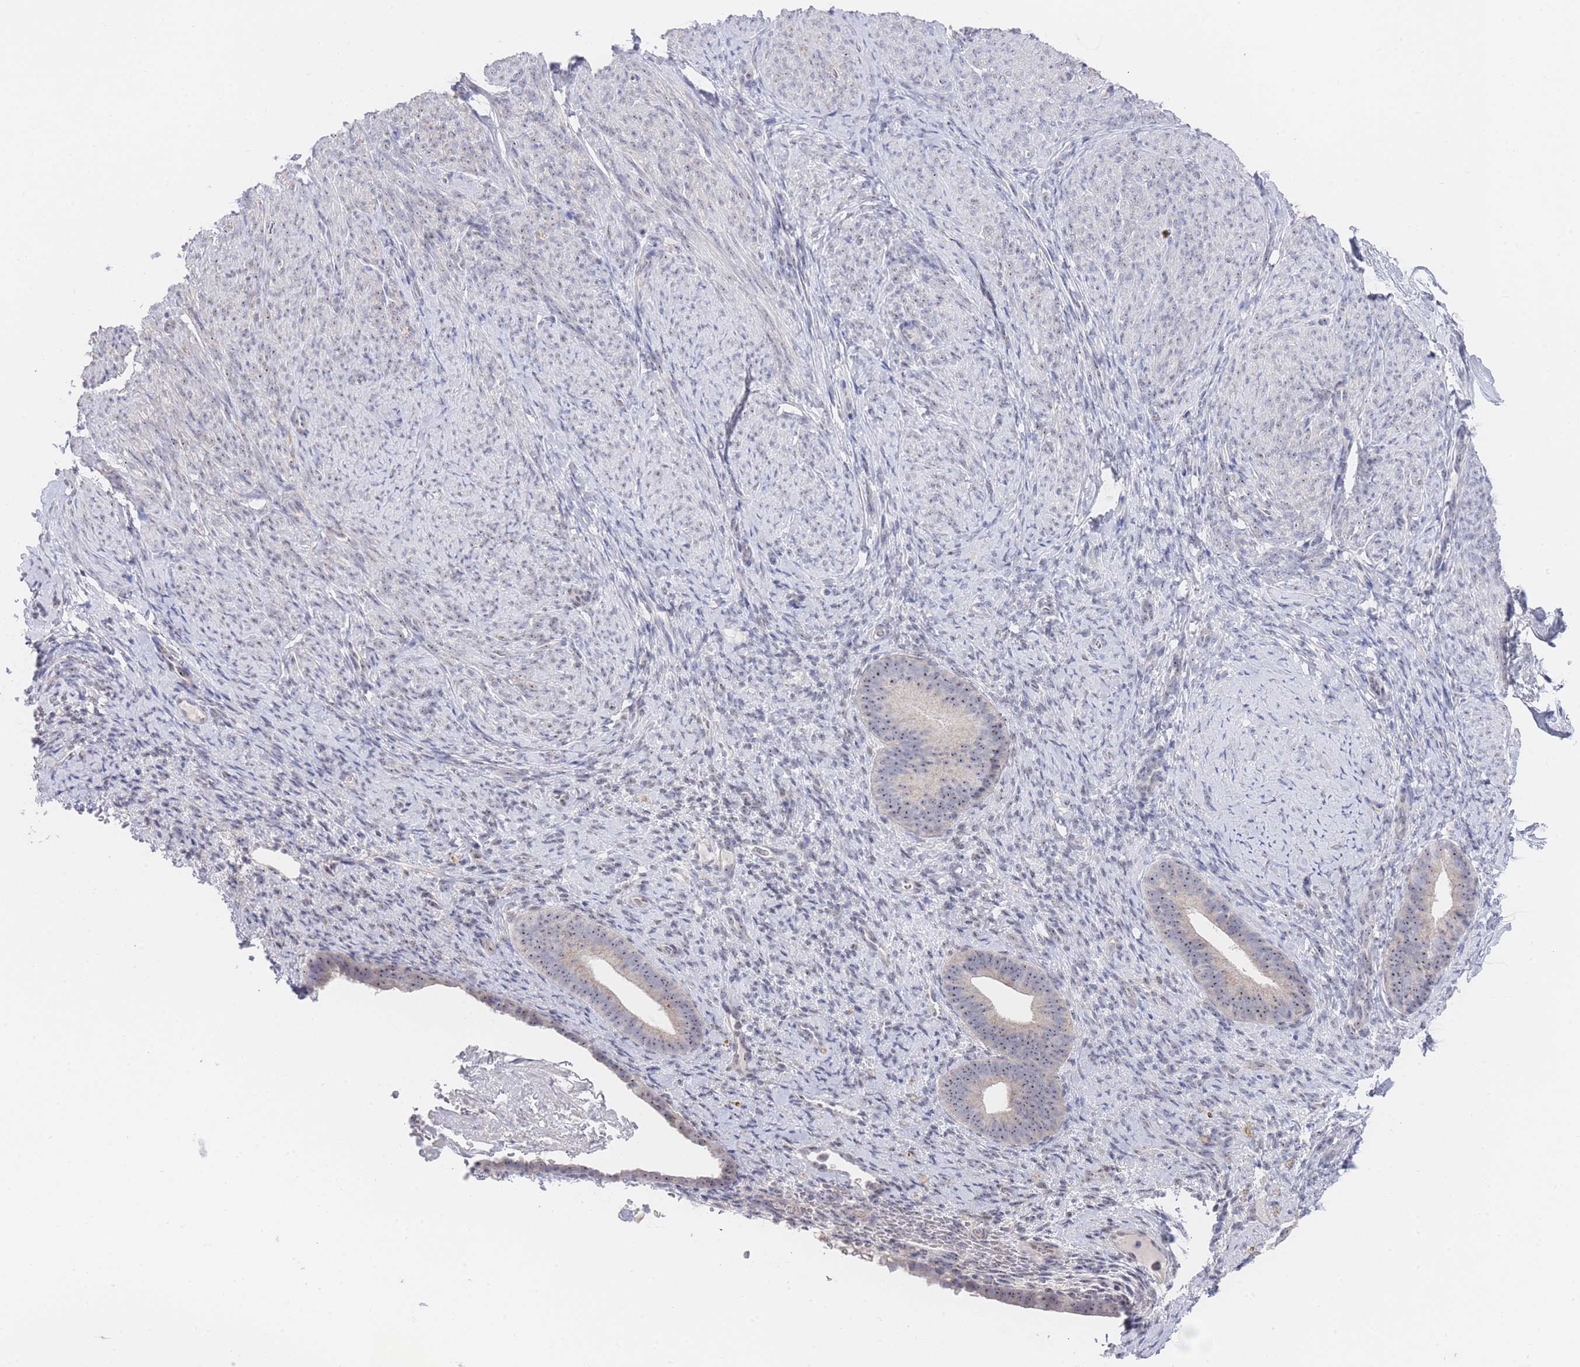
{"staining": {"intensity": "negative", "quantity": "none", "location": "none"}, "tissue": "endometrium", "cell_type": "Cells in endometrial stroma", "image_type": "normal", "snomed": [{"axis": "morphology", "description": "Normal tissue, NOS"}, {"axis": "topography", "description": "Endometrium"}], "caption": "This is a photomicrograph of immunohistochemistry staining of benign endometrium, which shows no staining in cells in endometrial stroma. (DAB IHC visualized using brightfield microscopy, high magnification).", "gene": "ZNF142", "patient": {"sex": "female", "age": 65}}